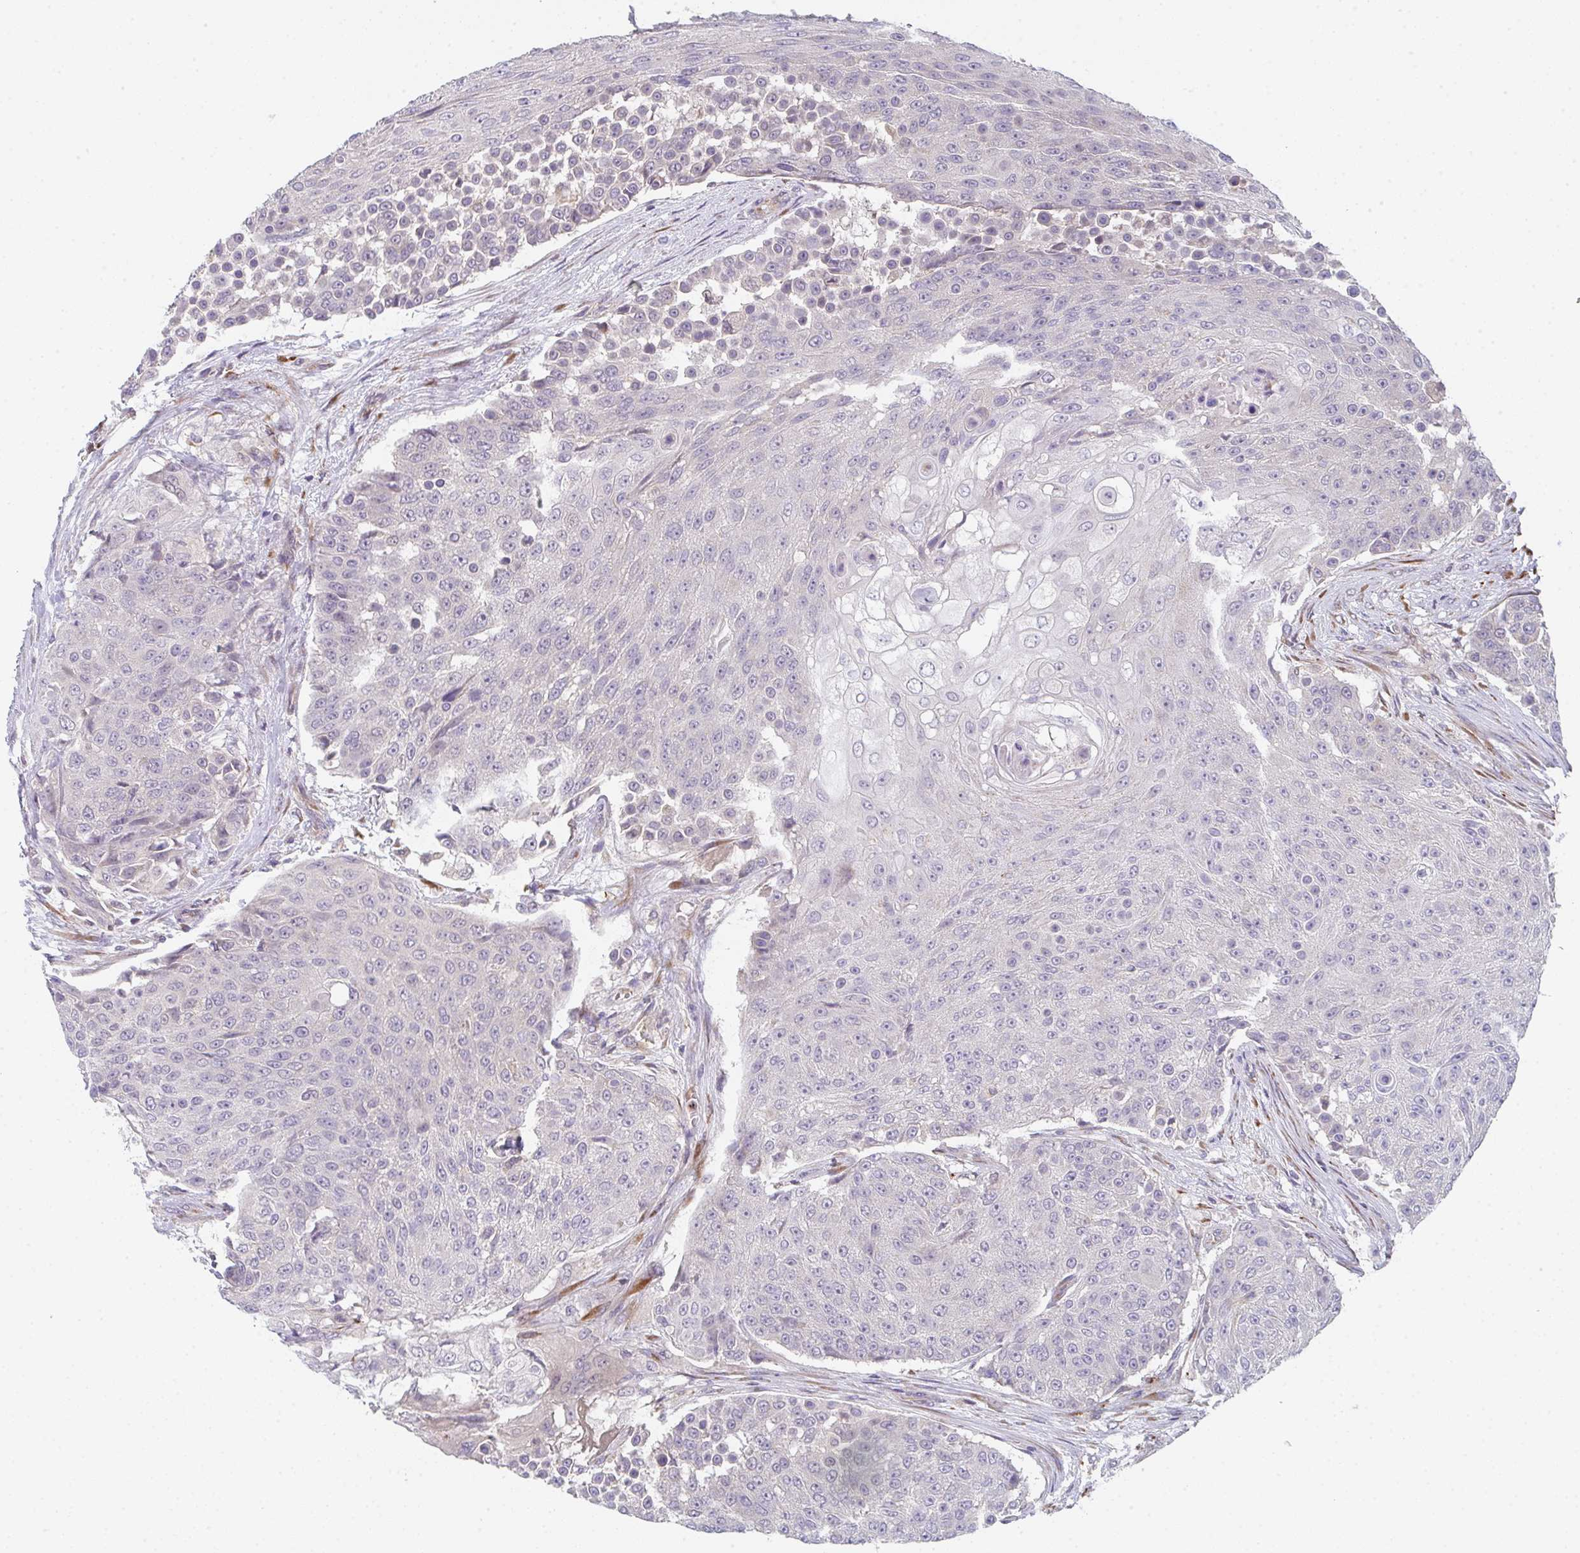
{"staining": {"intensity": "negative", "quantity": "none", "location": "none"}, "tissue": "urothelial cancer", "cell_type": "Tumor cells", "image_type": "cancer", "snomed": [{"axis": "morphology", "description": "Urothelial carcinoma, High grade"}, {"axis": "topography", "description": "Urinary bladder"}], "caption": "Immunohistochemistry photomicrograph of neoplastic tissue: human urothelial cancer stained with DAB shows no significant protein positivity in tumor cells.", "gene": "TSPAN31", "patient": {"sex": "female", "age": 63}}